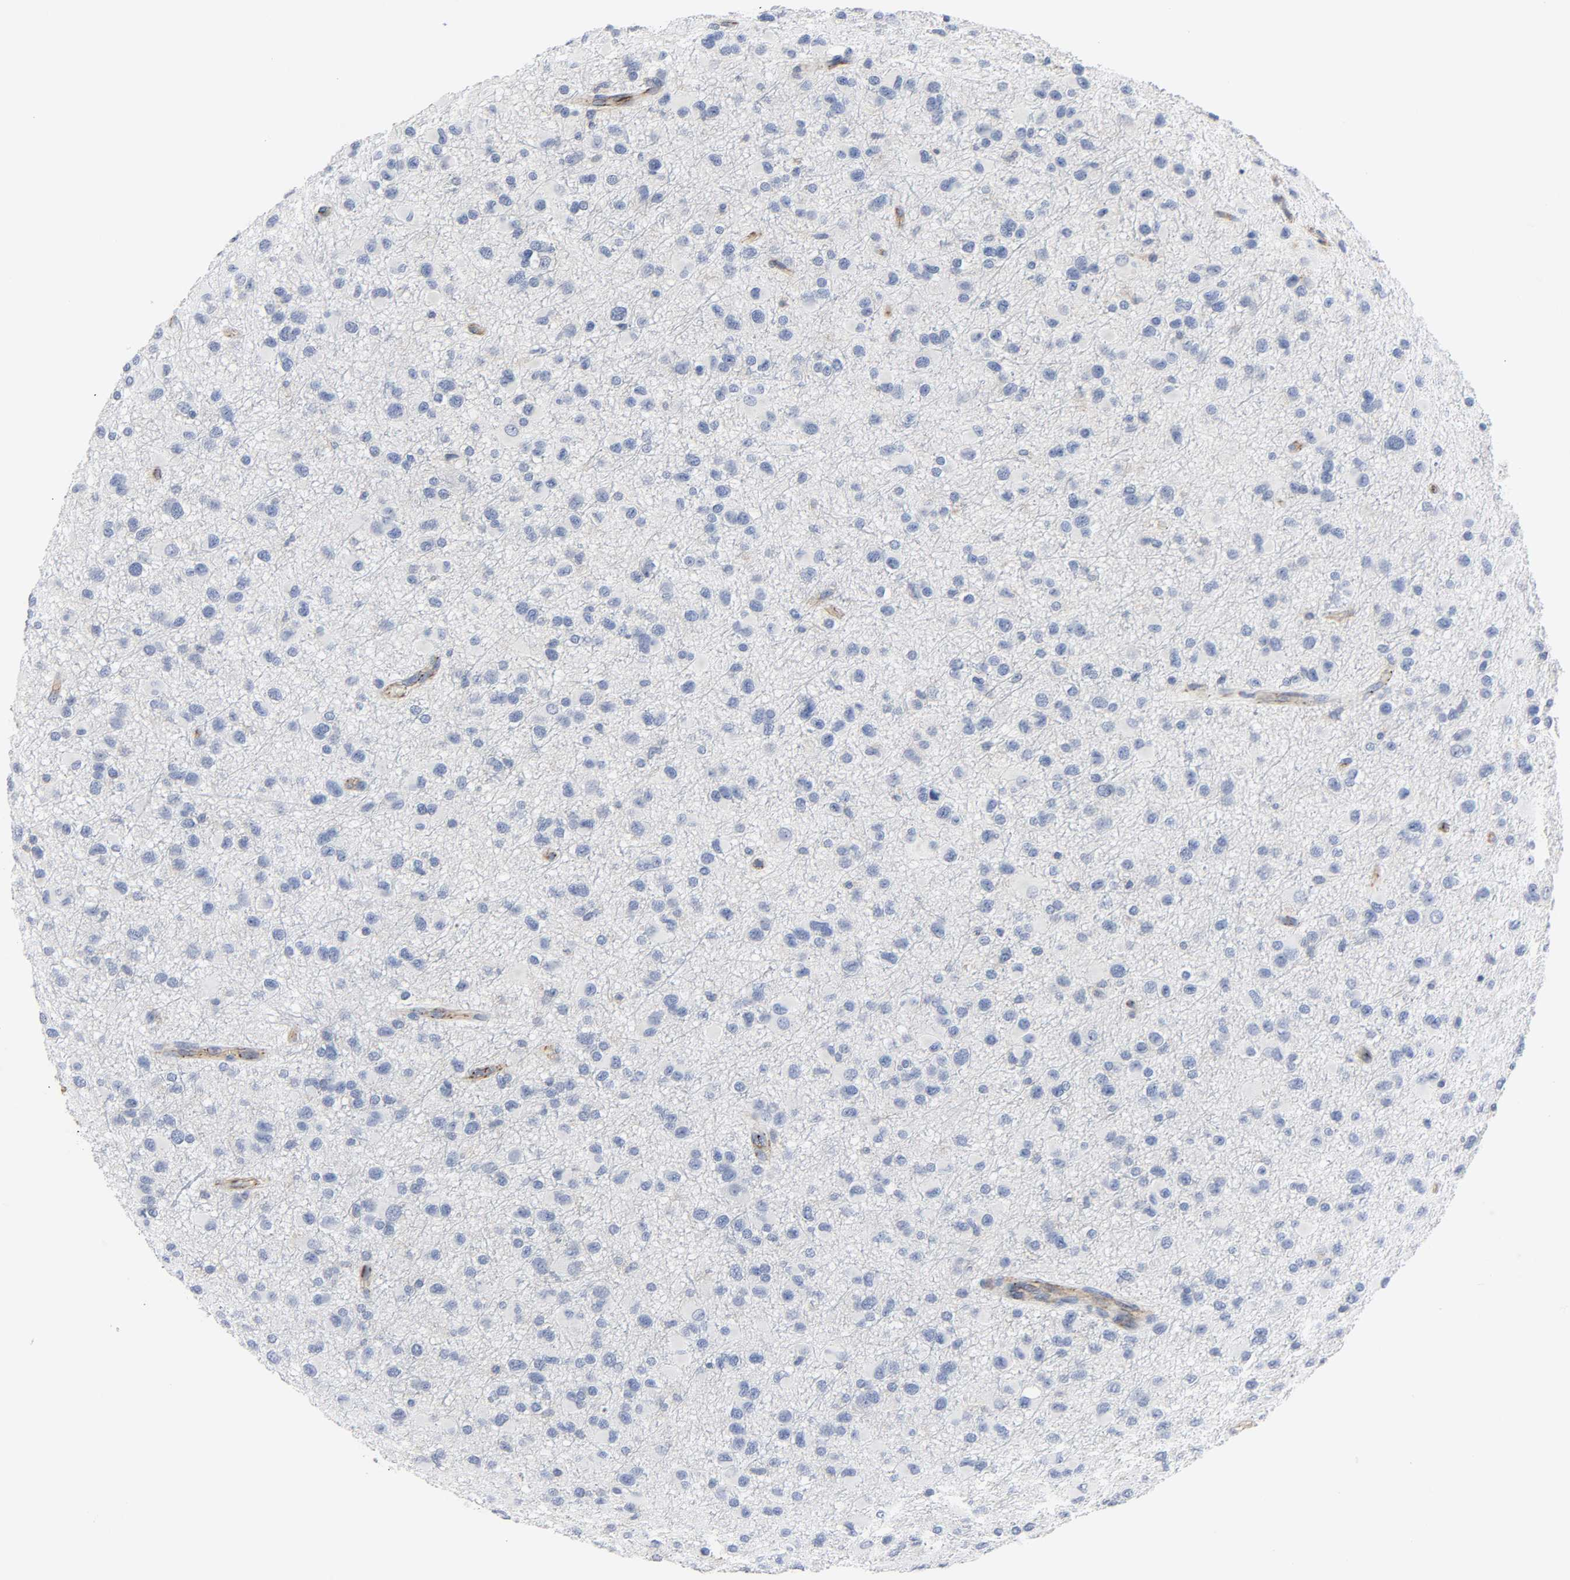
{"staining": {"intensity": "negative", "quantity": "none", "location": "none"}, "tissue": "glioma", "cell_type": "Tumor cells", "image_type": "cancer", "snomed": [{"axis": "morphology", "description": "Glioma, malignant, Low grade"}, {"axis": "topography", "description": "Brain"}], "caption": "Tumor cells show no significant protein positivity in malignant glioma (low-grade).", "gene": "PECAM1", "patient": {"sex": "male", "age": 42}}